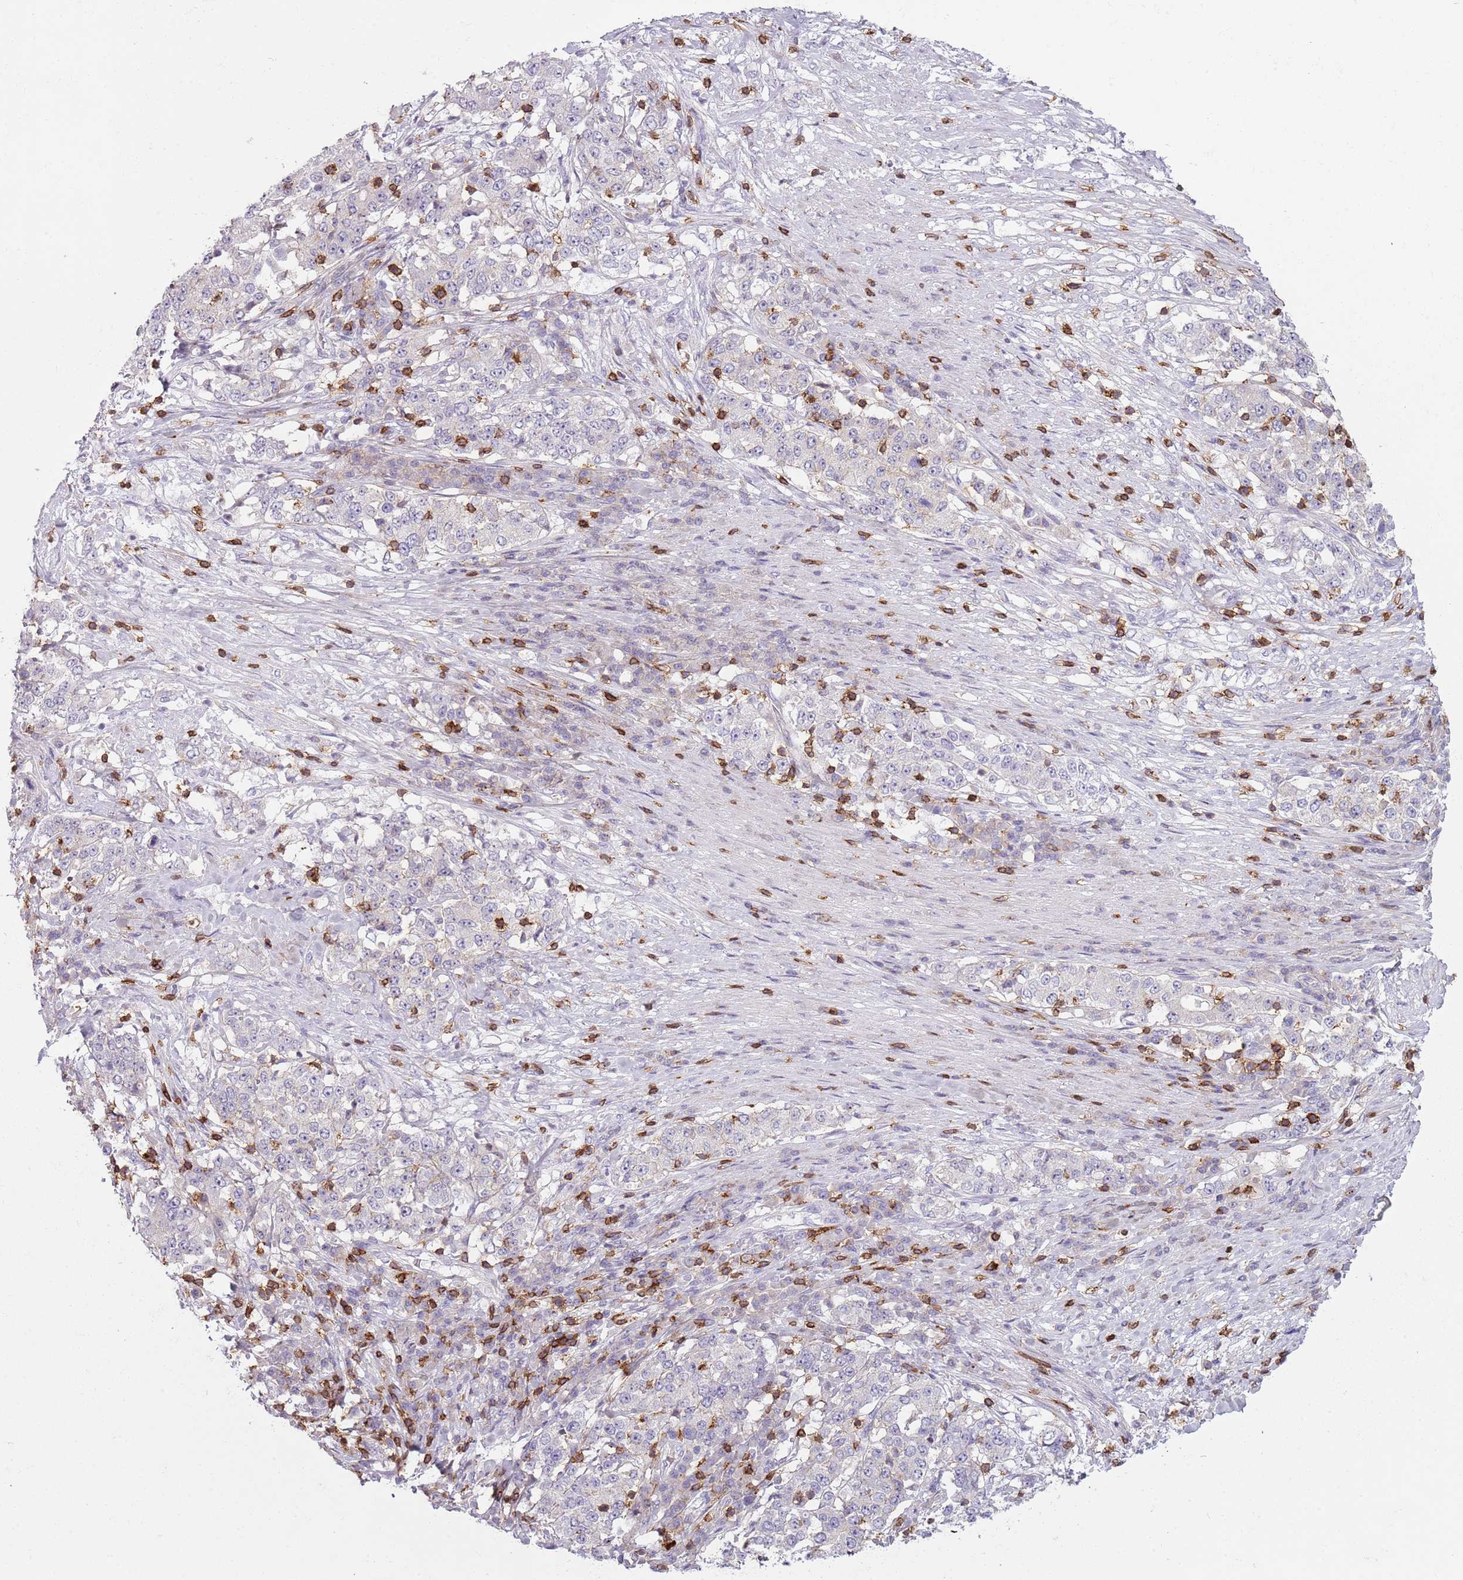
{"staining": {"intensity": "negative", "quantity": "none", "location": "none"}, "tissue": "stomach cancer", "cell_type": "Tumor cells", "image_type": "cancer", "snomed": [{"axis": "morphology", "description": "Adenocarcinoma, NOS"}, {"axis": "topography", "description": "Stomach"}], "caption": "Histopathology image shows no significant protein staining in tumor cells of stomach cancer (adenocarcinoma).", "gene": "ZNF583", "patient": {"sex": "male", "age": 59}}